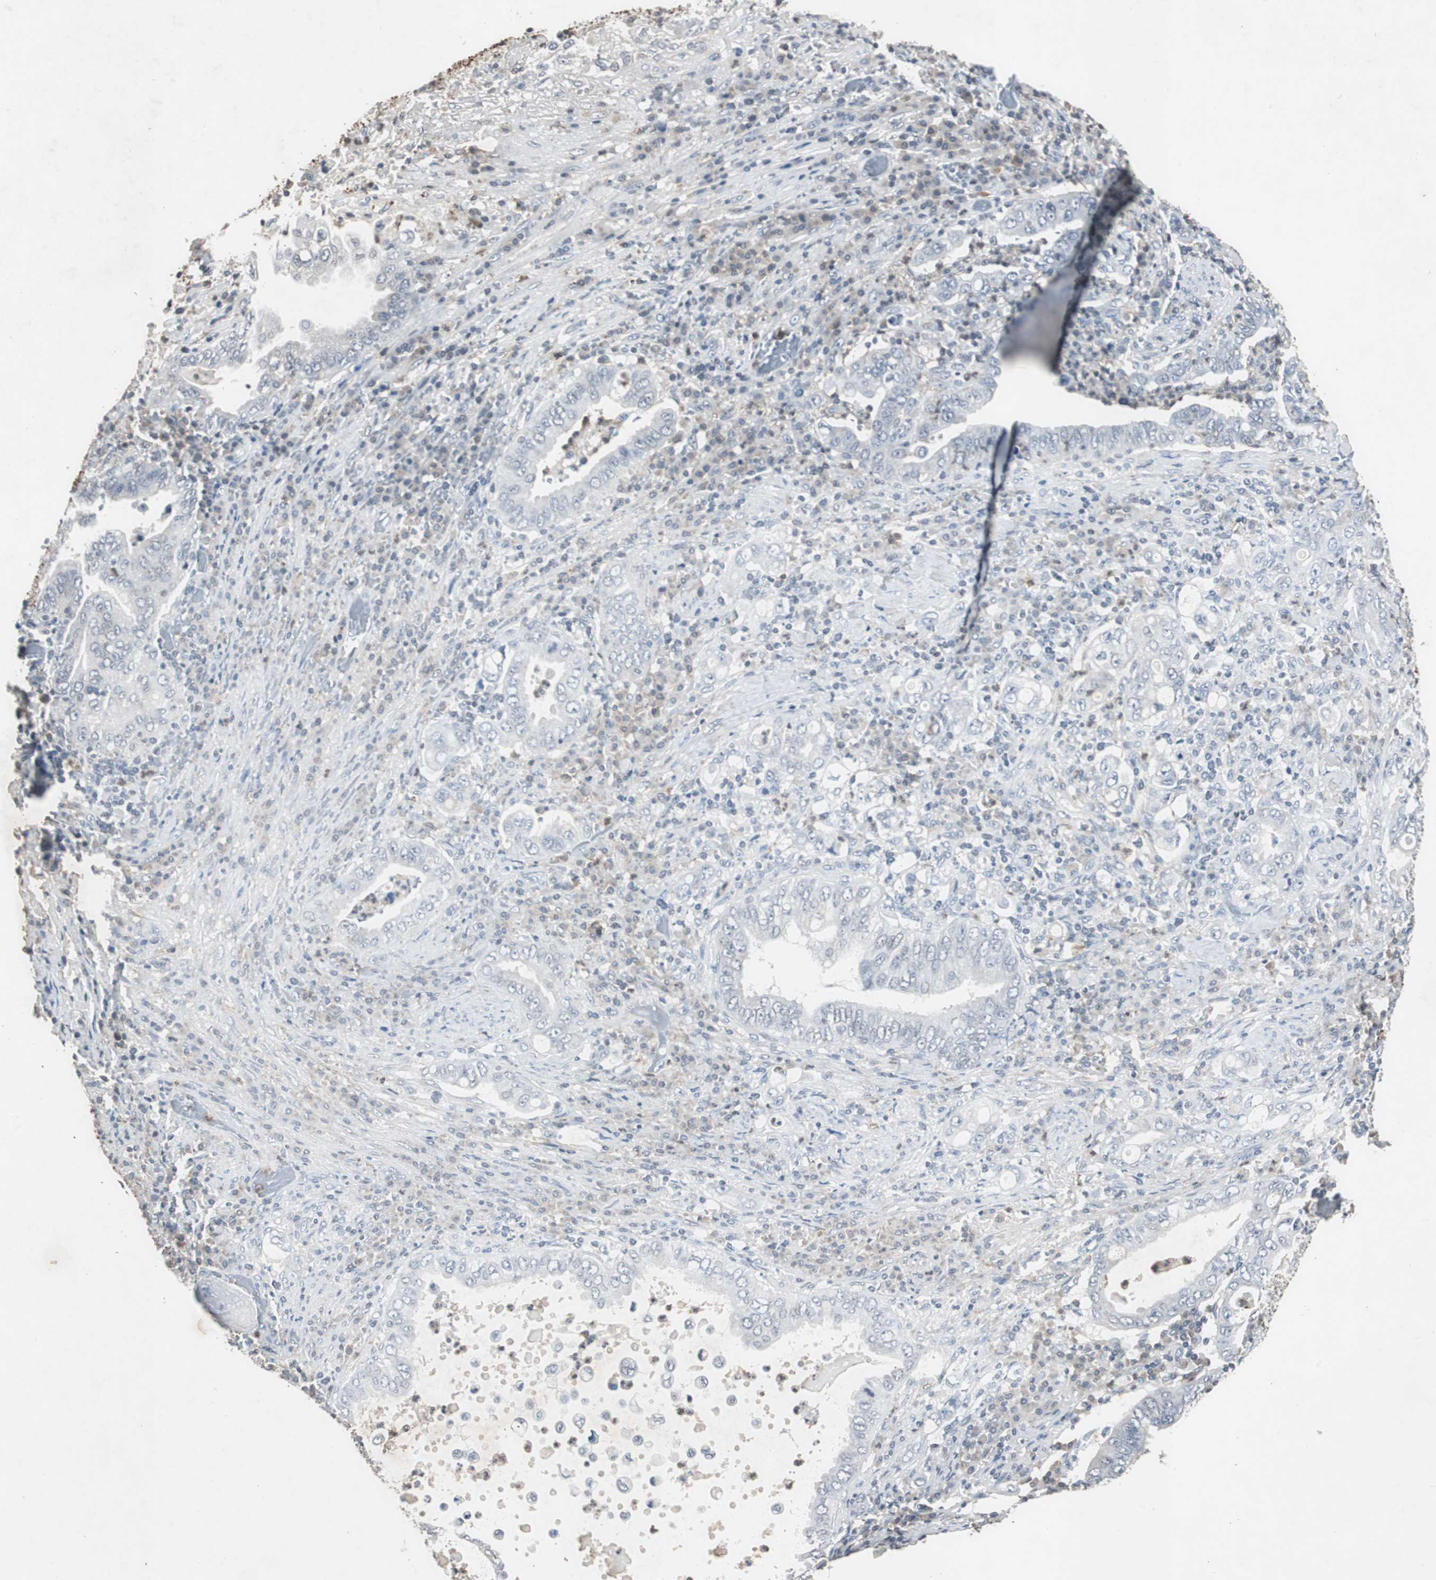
{"staining": {"intensity": "negative", "quantity": "none", "location": "none"}, "tissue": "stomach cancer", "cell_type": "Tumor cells", "image_type": "cancer", "snomed": [{"axis": "morphology", "description": "Normal tissue, NOS"}, {"axis": "morphology", "description": "Adenocarcinoma, NOS"}, {"axis": "topography", "description": "Esophagus"}, {"axis": "topography", "description": "Stomach, upper"}, {"axis": "topography", "description": "Peripheral nerve tissue"}], "caption": "This micrograph is of stomach cancer (adenocarcinoma) stained with IHC to label a protein in brown with the nuclei are counter-stained blue. There is no positivity in tumor cells.", "gene": "ADNP2", "patient": {"sex": "male", "age": 62}}